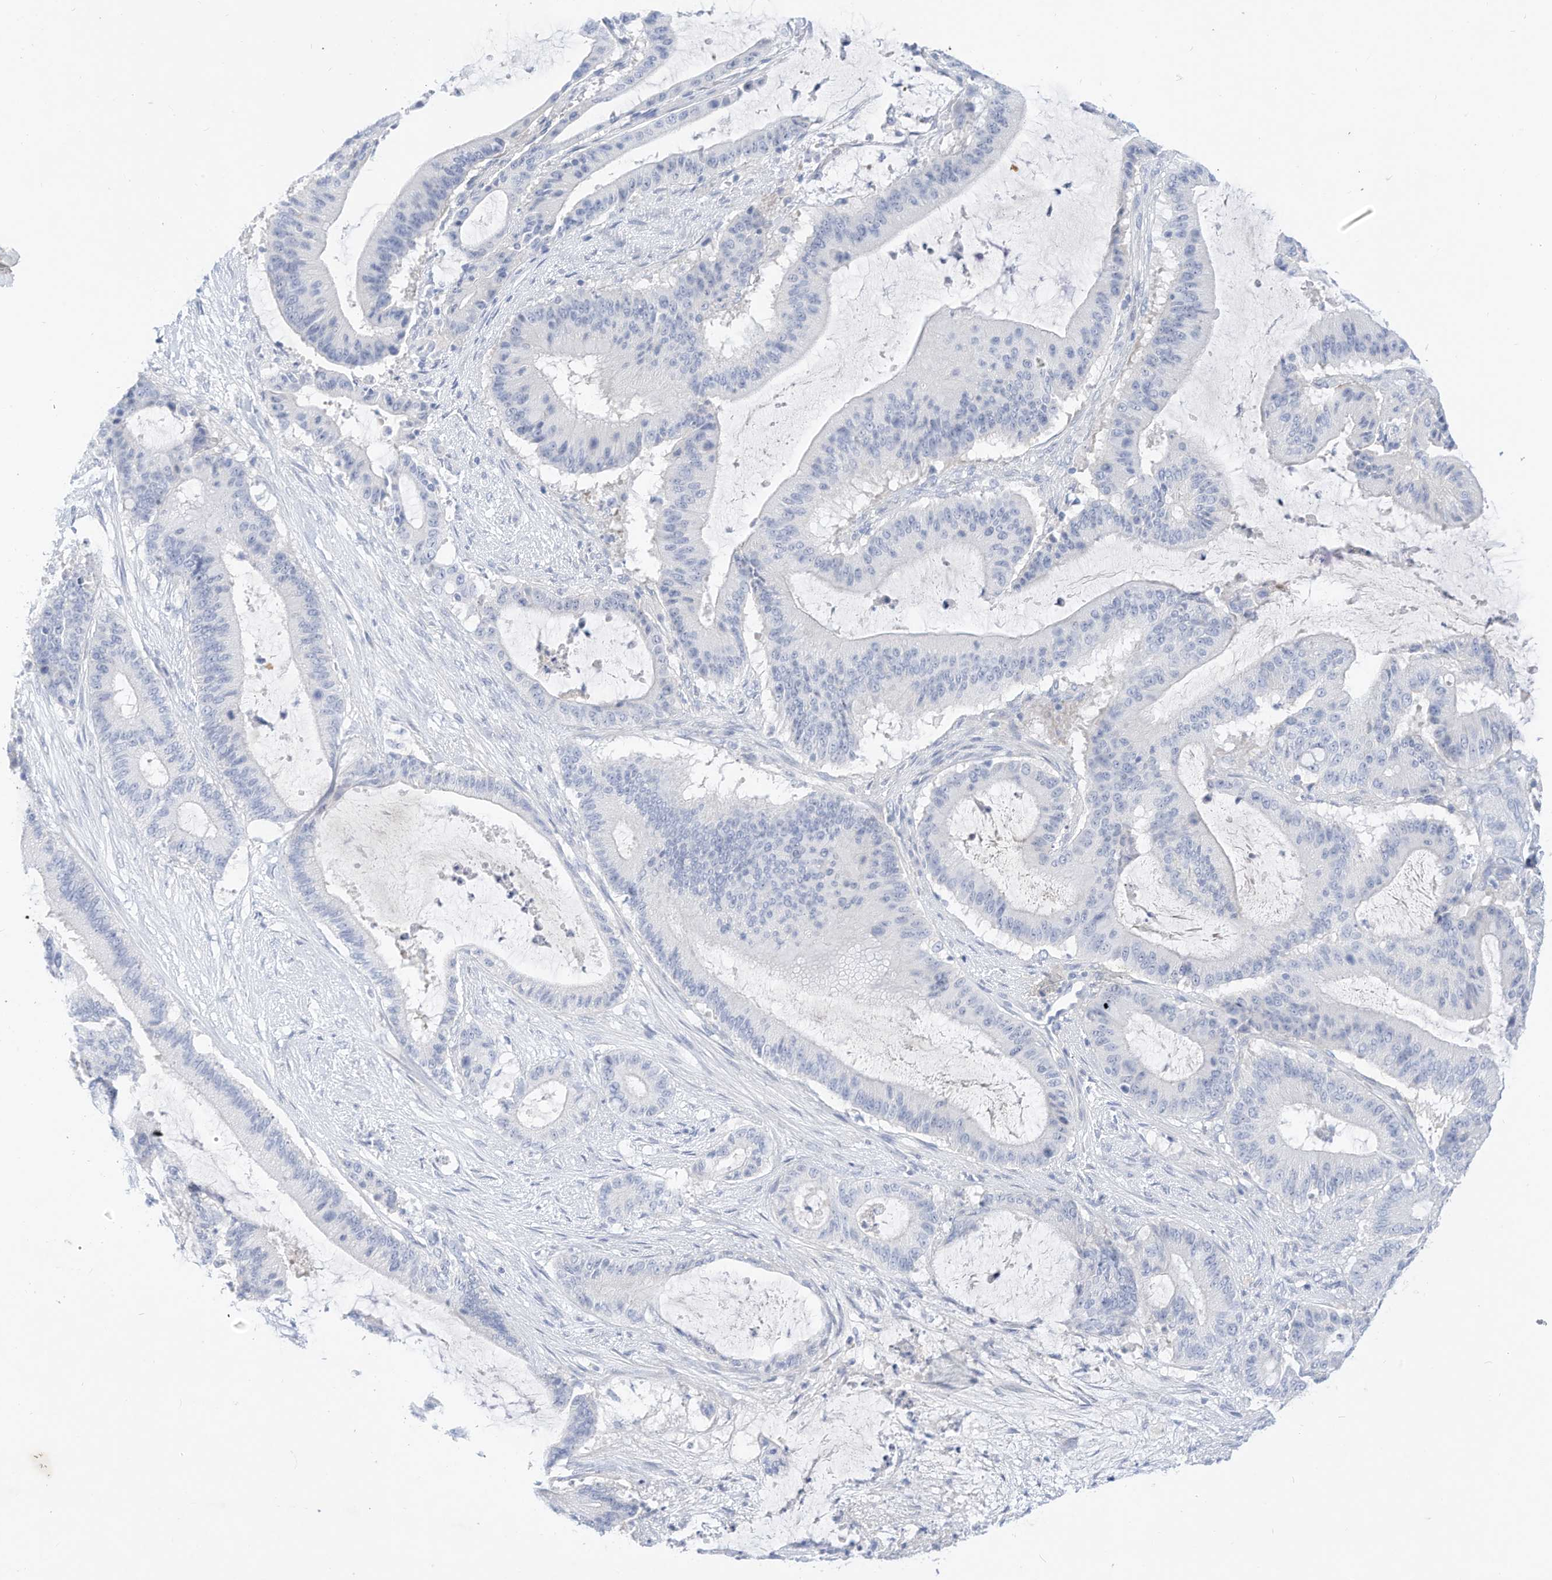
{"staining": {"intensity": "negative", "quantity": "none", "location": "none"}, "tissue": "liver cancer", "cell_type": "Tumor cells", "image_type": "cancer", "snomed": [{"axis": "morphology", "description": "Normal tissue, NOS"}, {"axis": "morphology", "description": "Cholangiocarcinoma"}, {"axis": "topography", "description": "Liver"}, {"axis": "topography", "description": "Peripheral nerve tissue"}], "caption": "The immunohistochemistry (IHC) micrograph has no significant expression in tumor cells of cholangiocarcinoma (liver) tissue.", "gene": "SPOCD1", "patient": {"sex": "female", "age": 73}}